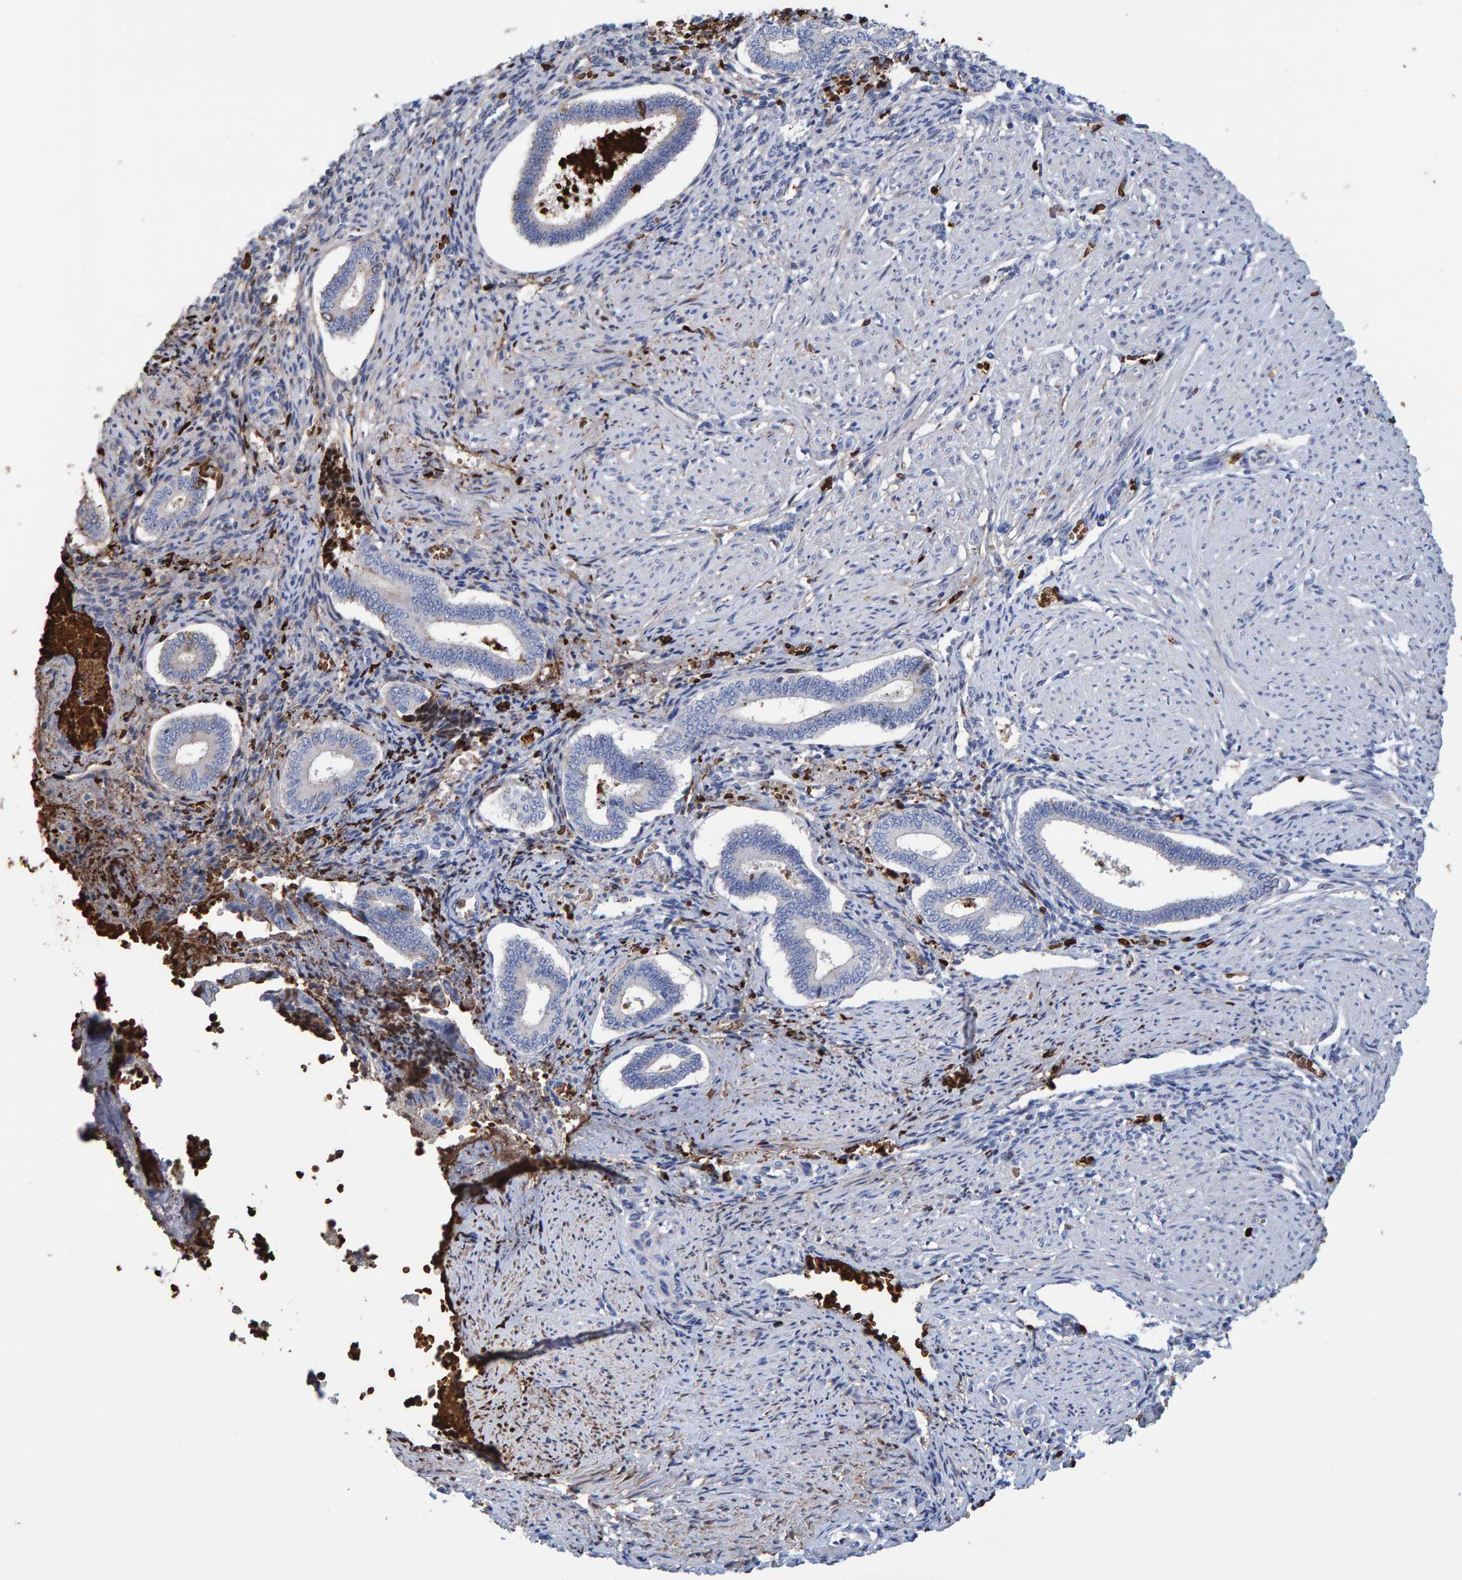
{"staining": {"intensity": "negative", "quantity": "none", "location": "none"}, "tissue": "endometrium", "cell_type": "Cells in endometrial stroma", "image_type": "normal", "snomed": [{"axis": "morphology", "description": "Normal tissue, NOS"}, {"axis": "topography", "description": "Endometrium"}], "caption": "DAB immunohistochemical staining of unremarkable human endometrium shows no significant positivity in cells in endometrial stroma.", "gene": "VPS9D1", "patient": {"sex": "female", "age": 42}}